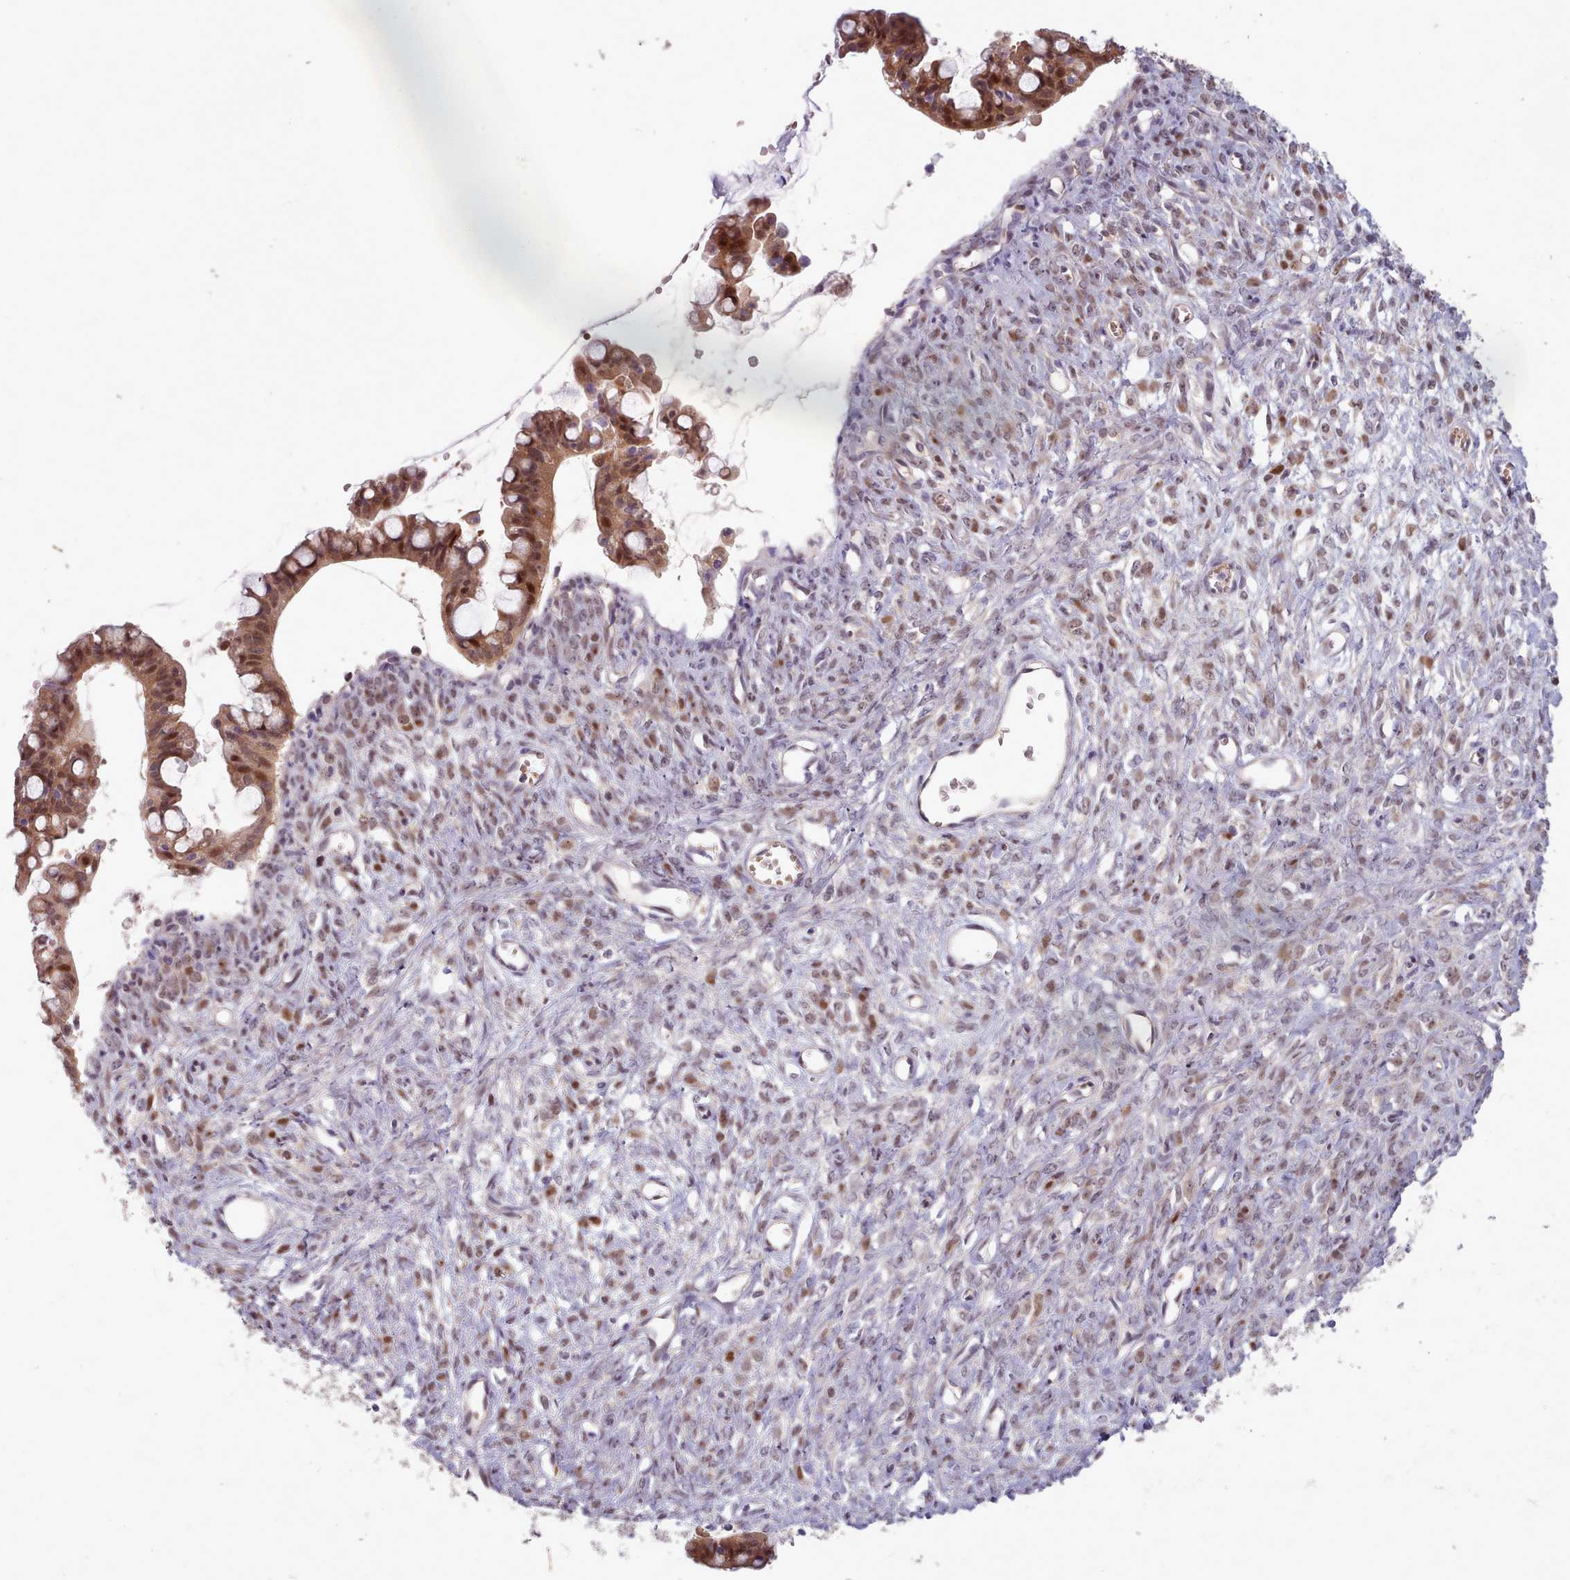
{"staining": {"intensity": "moderate", "quantity": ">75%", "location": "cytoplasmic/membranous,nuclear"}, "tissue": "ovarian cancer", "cell_type": "Tumor cells", "image_type": "cancer", "snomed": [{"axis": "morphology", "description": "Cystadenocarcinoma, mucinous, NOS"}, {"axis": "topography", "description": "Ovary"}], "caption": "Ovarian mucinous cystadenocarcinoma tissue reveals moderate cytoplasmic/membranous and nuclear positivity in approximately >75% of tumor cells", "gene": "CLNS1A", "patient": {"sex": "female", "age": 73}}